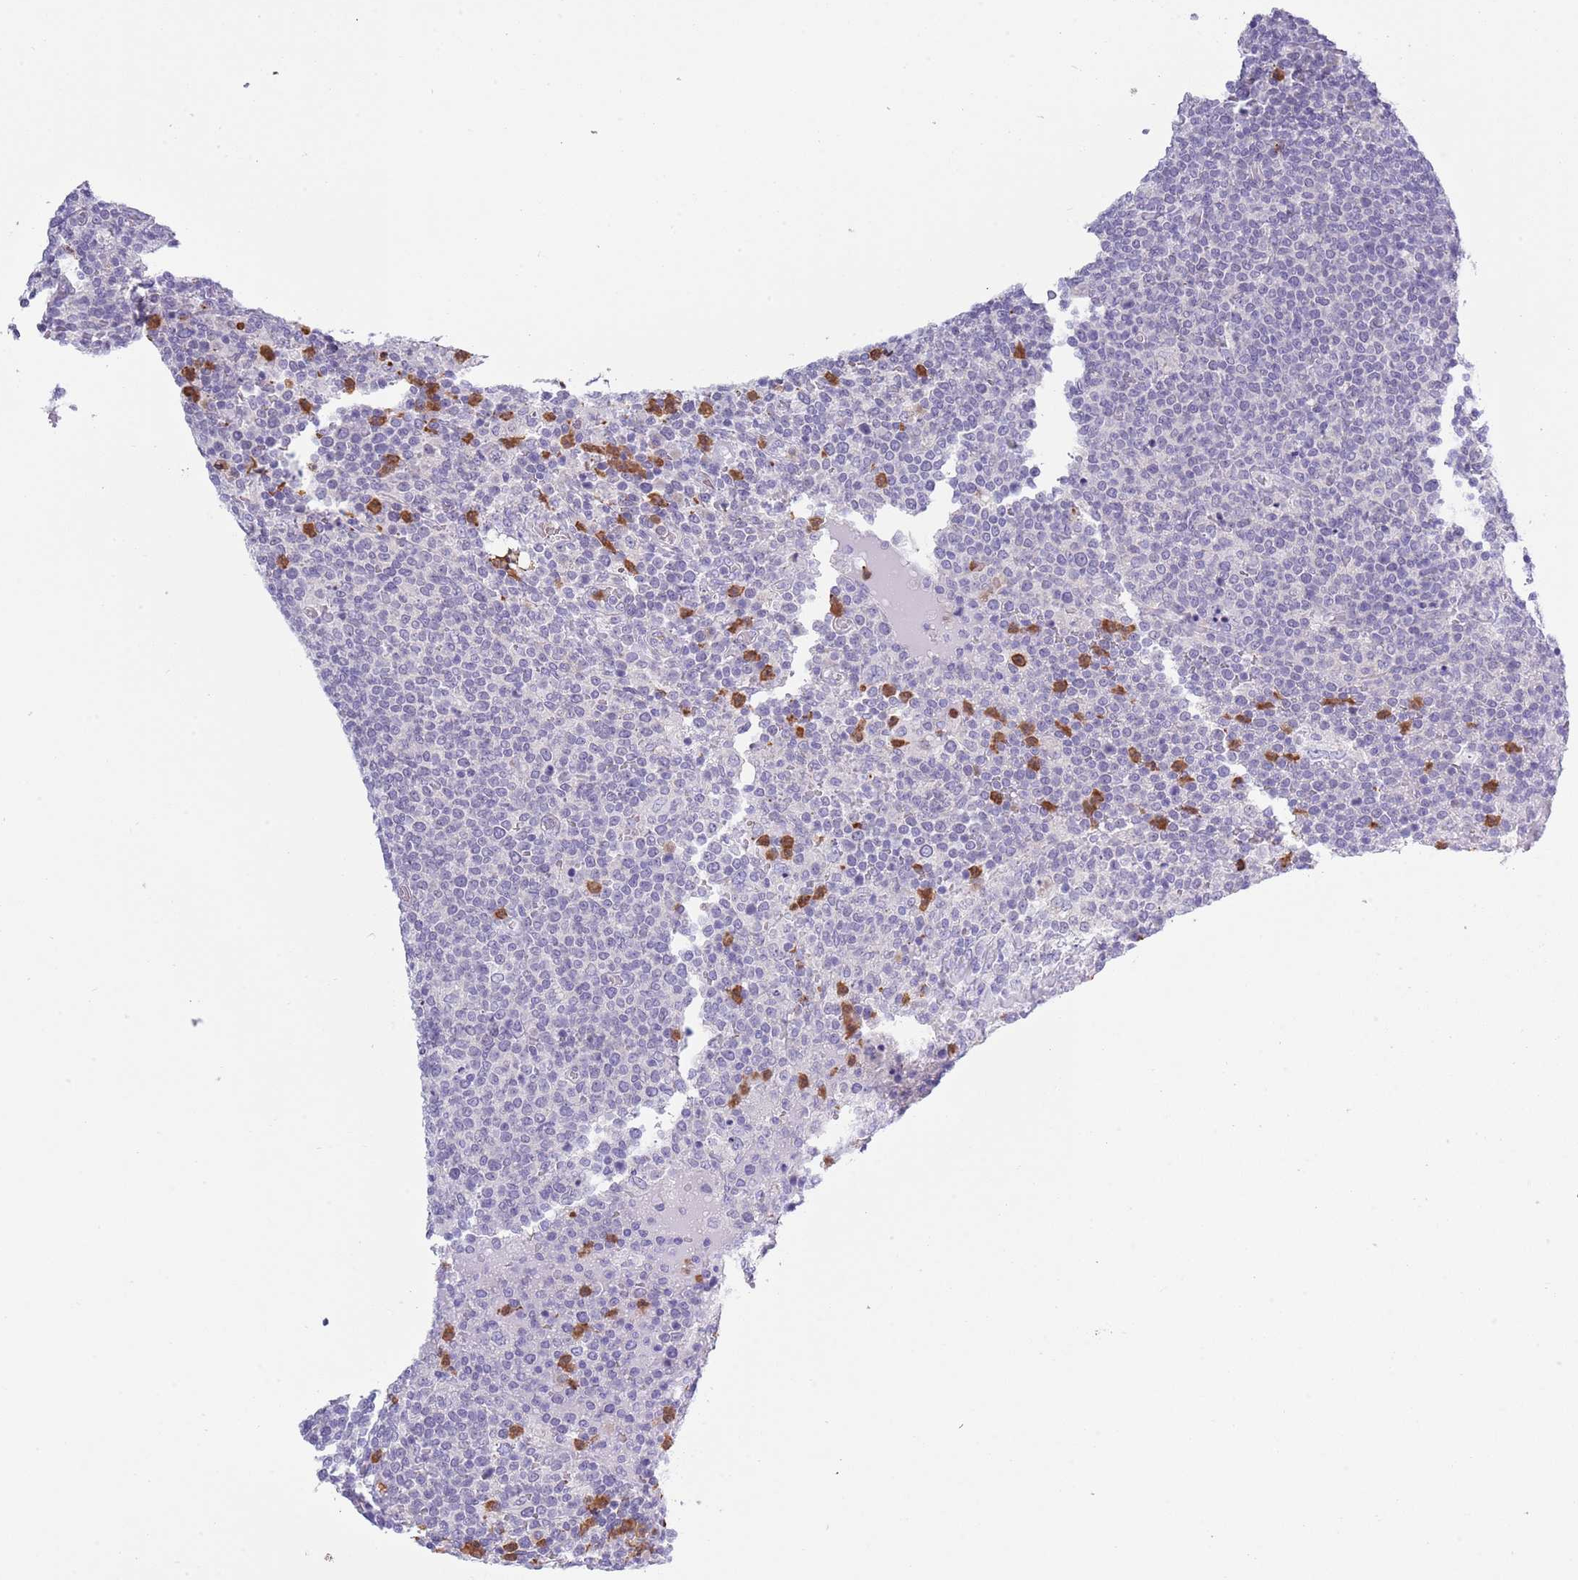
{"staining": {"intensity": "negative", "quantity": "none", "location": "none"}, "tissue": "lymphoma", "cell_type": "Tumor cells", "image_type": "cancer", "snomed": [{"axis": "morphology", "description": "Malignant lymphoma, non-Hodgkin's type, High grade"}, {"axis": "topography", "description": "Lymph node"}], "caption": "Immunohistochemistry (IHC) image of neoplastic tissue: lymphoma stained with DAB reveals no significant protein staining in tumor cells.", "gene": "ZFP2", "patient": {"sex": "male", "age": 61}}